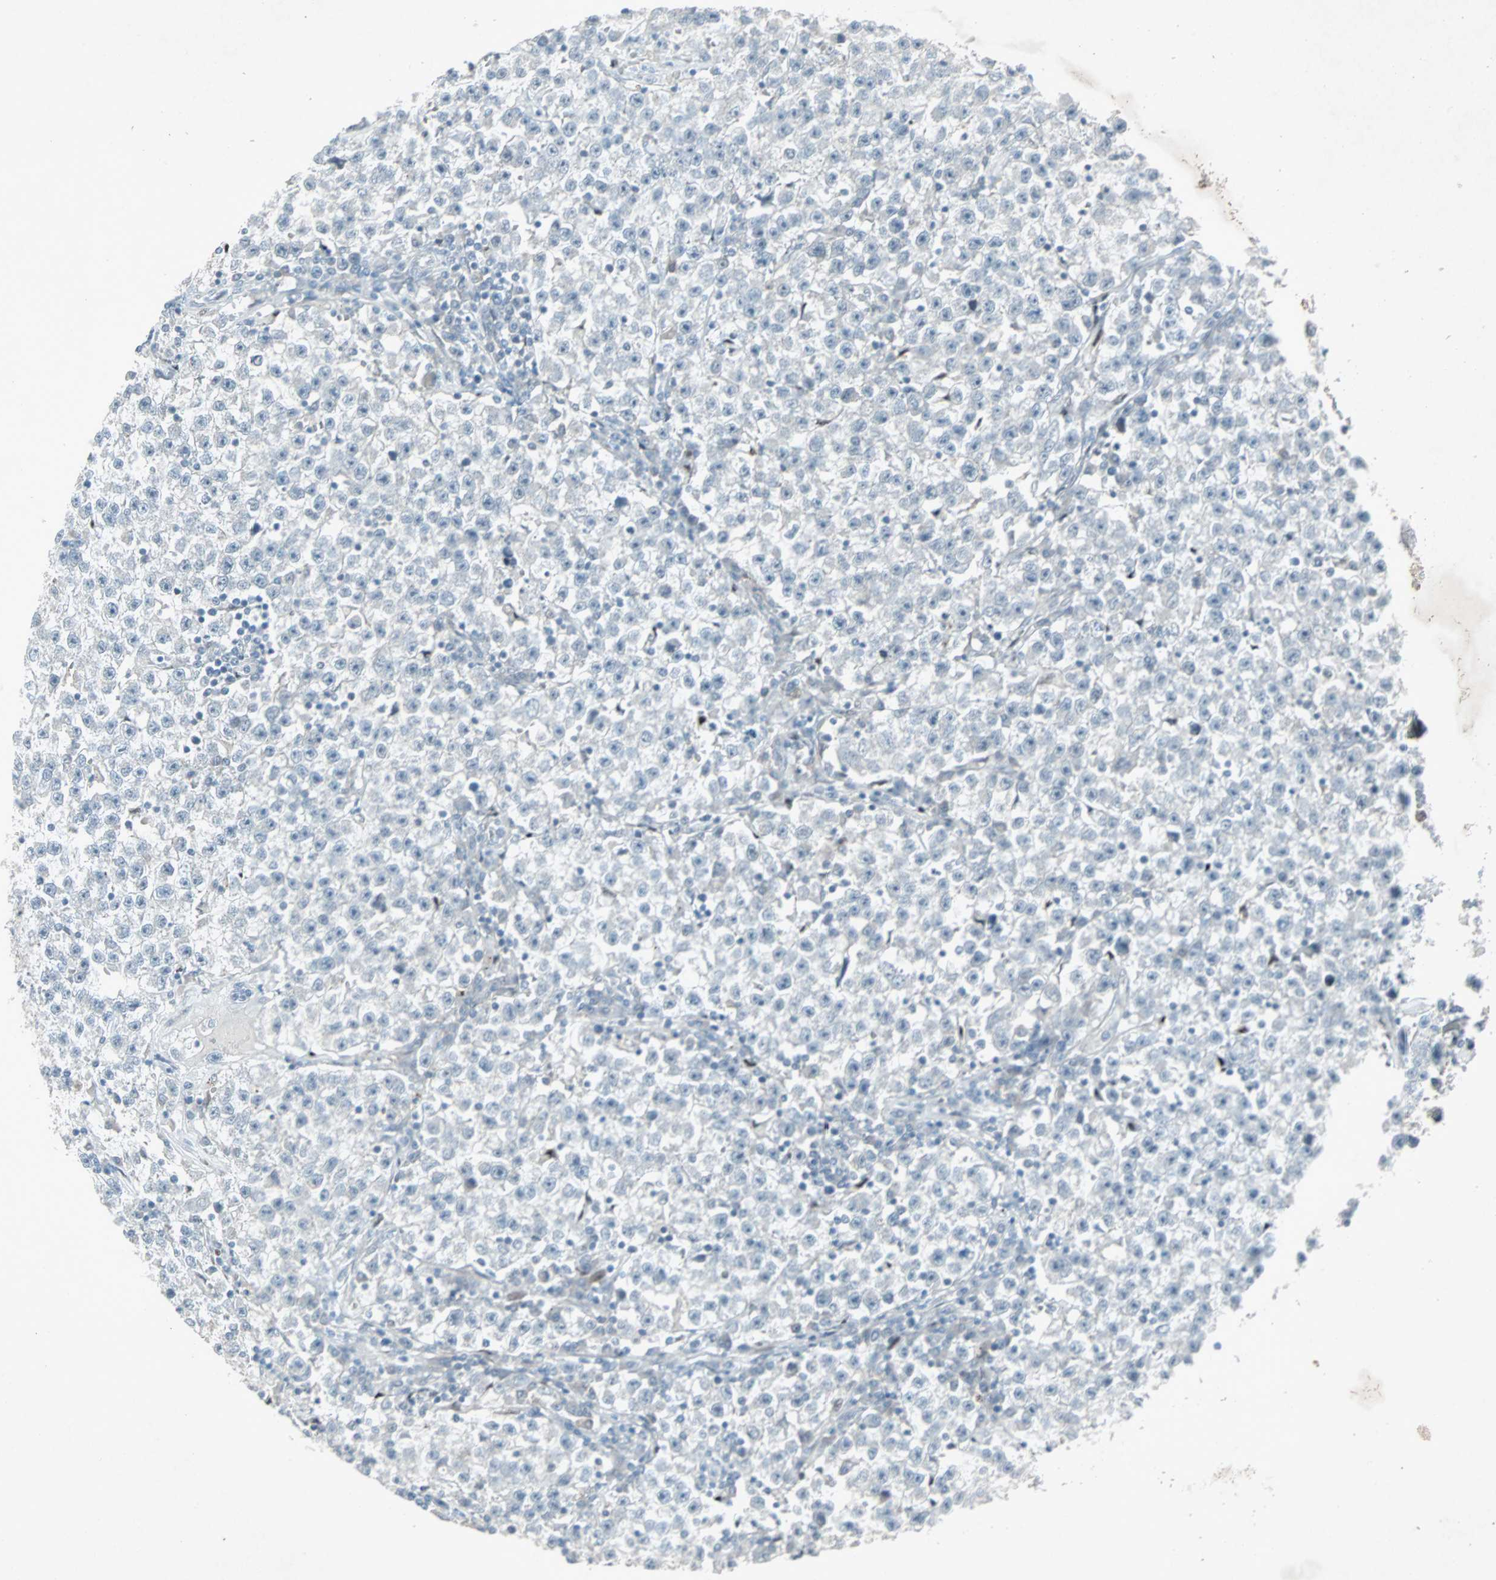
{"staining": {"intensity": "negative", "quantity": "none", "location": "none"}, "tissue": "testis cancer", "cell_type": "Tumor cells", "image_type": "cancer", "snomed": [{"axis": "morphology", "description": "Seminoma, NOS"}, {"axis": "topography", "description": "Testis"}], "caption": "An IHC micrograph of testis cancer (seminoma) is shown. There is no staining in tumor cells of testis cancer (seminoma). (DAB IHC with hematoxylin counter stain).", "gene": "LANCL3", "patient": {"sex": "male", "age": 22}}